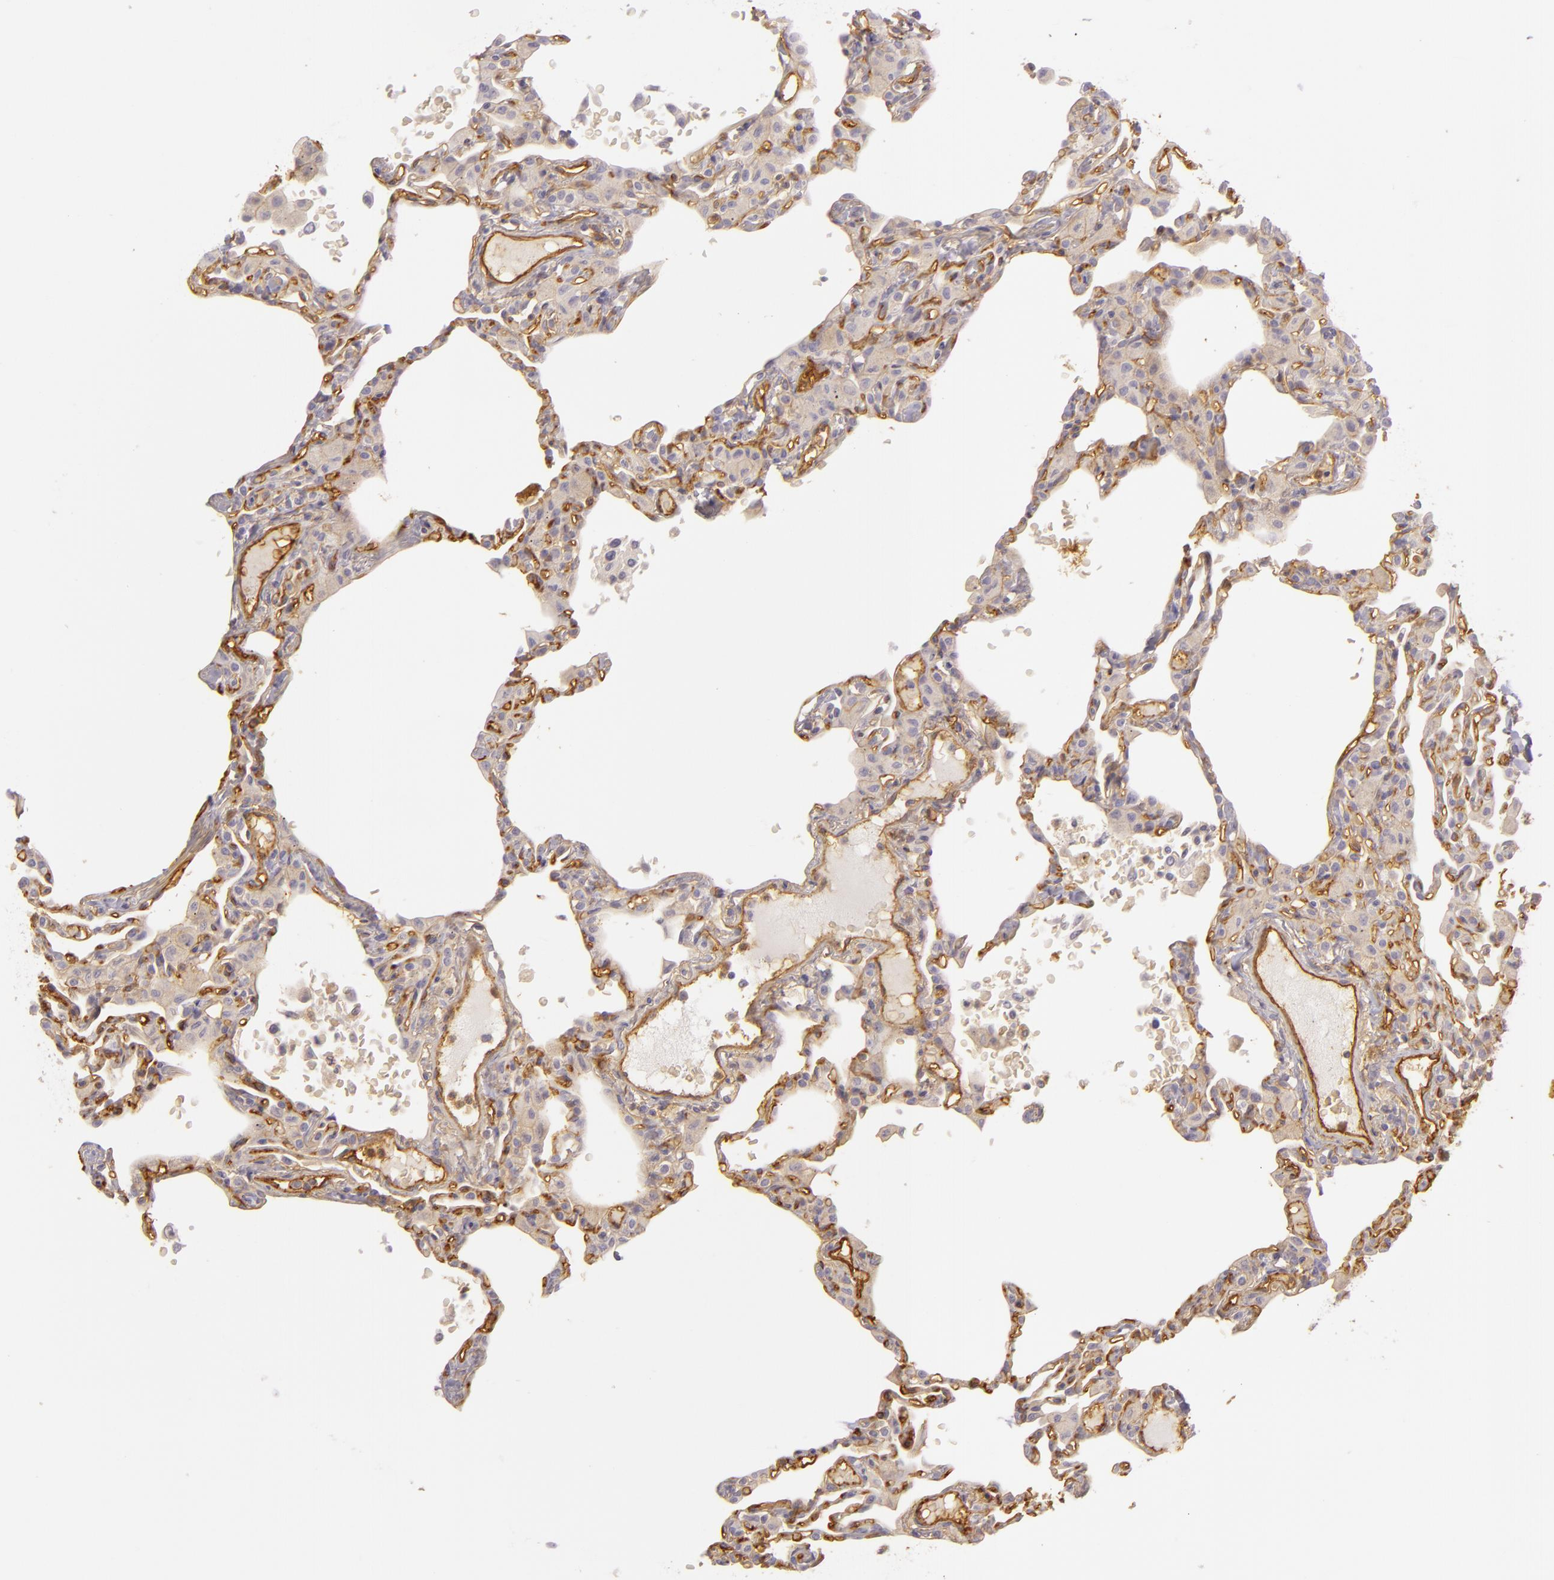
{"staining": {"intensity": "negative", "quantity": "none", "location": "none"}, "tissue": "lung", "cell_type": "Alveolar cells", "image_type": "normal", "snomed": [{"axis": "morphology", "description": "Normal tissue, NOS"}, {"axis": "topography", "description": "Lung"}], "caption": "Alveolar cells show no significant staining in benign lung. (Brightfield microscopy of DAB IHC at high magnification).", "gene": "CD59", "patient": {"sex": "female", "age": 49}}